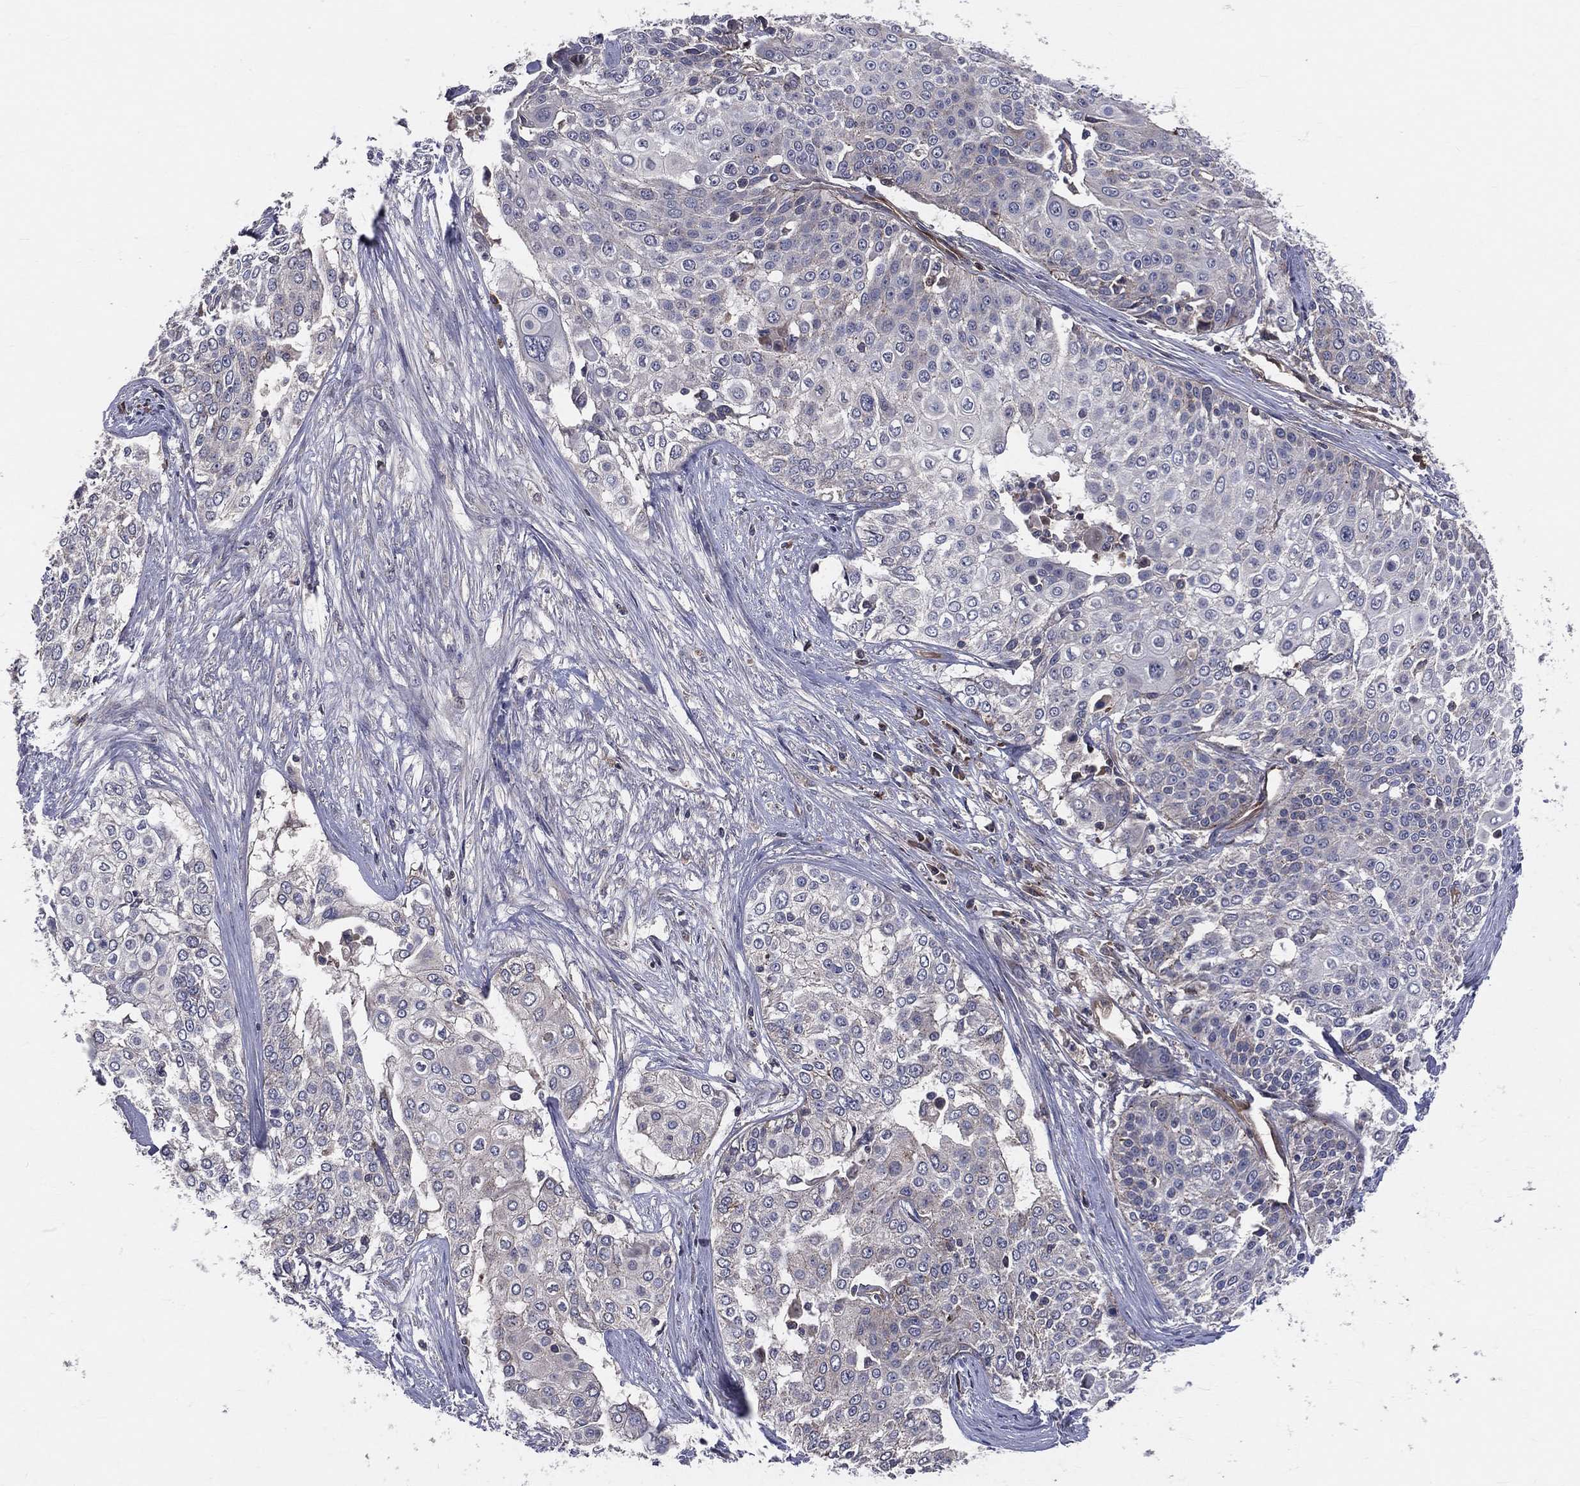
{"staining": {"intensity": "negative", "quantity": "none", "location": "none"}, "tissue": "cervical cancer", "cell_type": "Tumor cells", "image_type": "cancer", "snomed": [{"axis": "morphology", "description": "Squamous cell carcinoma, NOS"}, {"axis": "topography", "description": "Cervix"}], "caption": "Photomicrograph shows no protein positivity in tumor cells of squamous cell carcinoma (cervical) tissue.", "gene": "ENTPD1", "patient": {"sex": "female", "age": 39}}